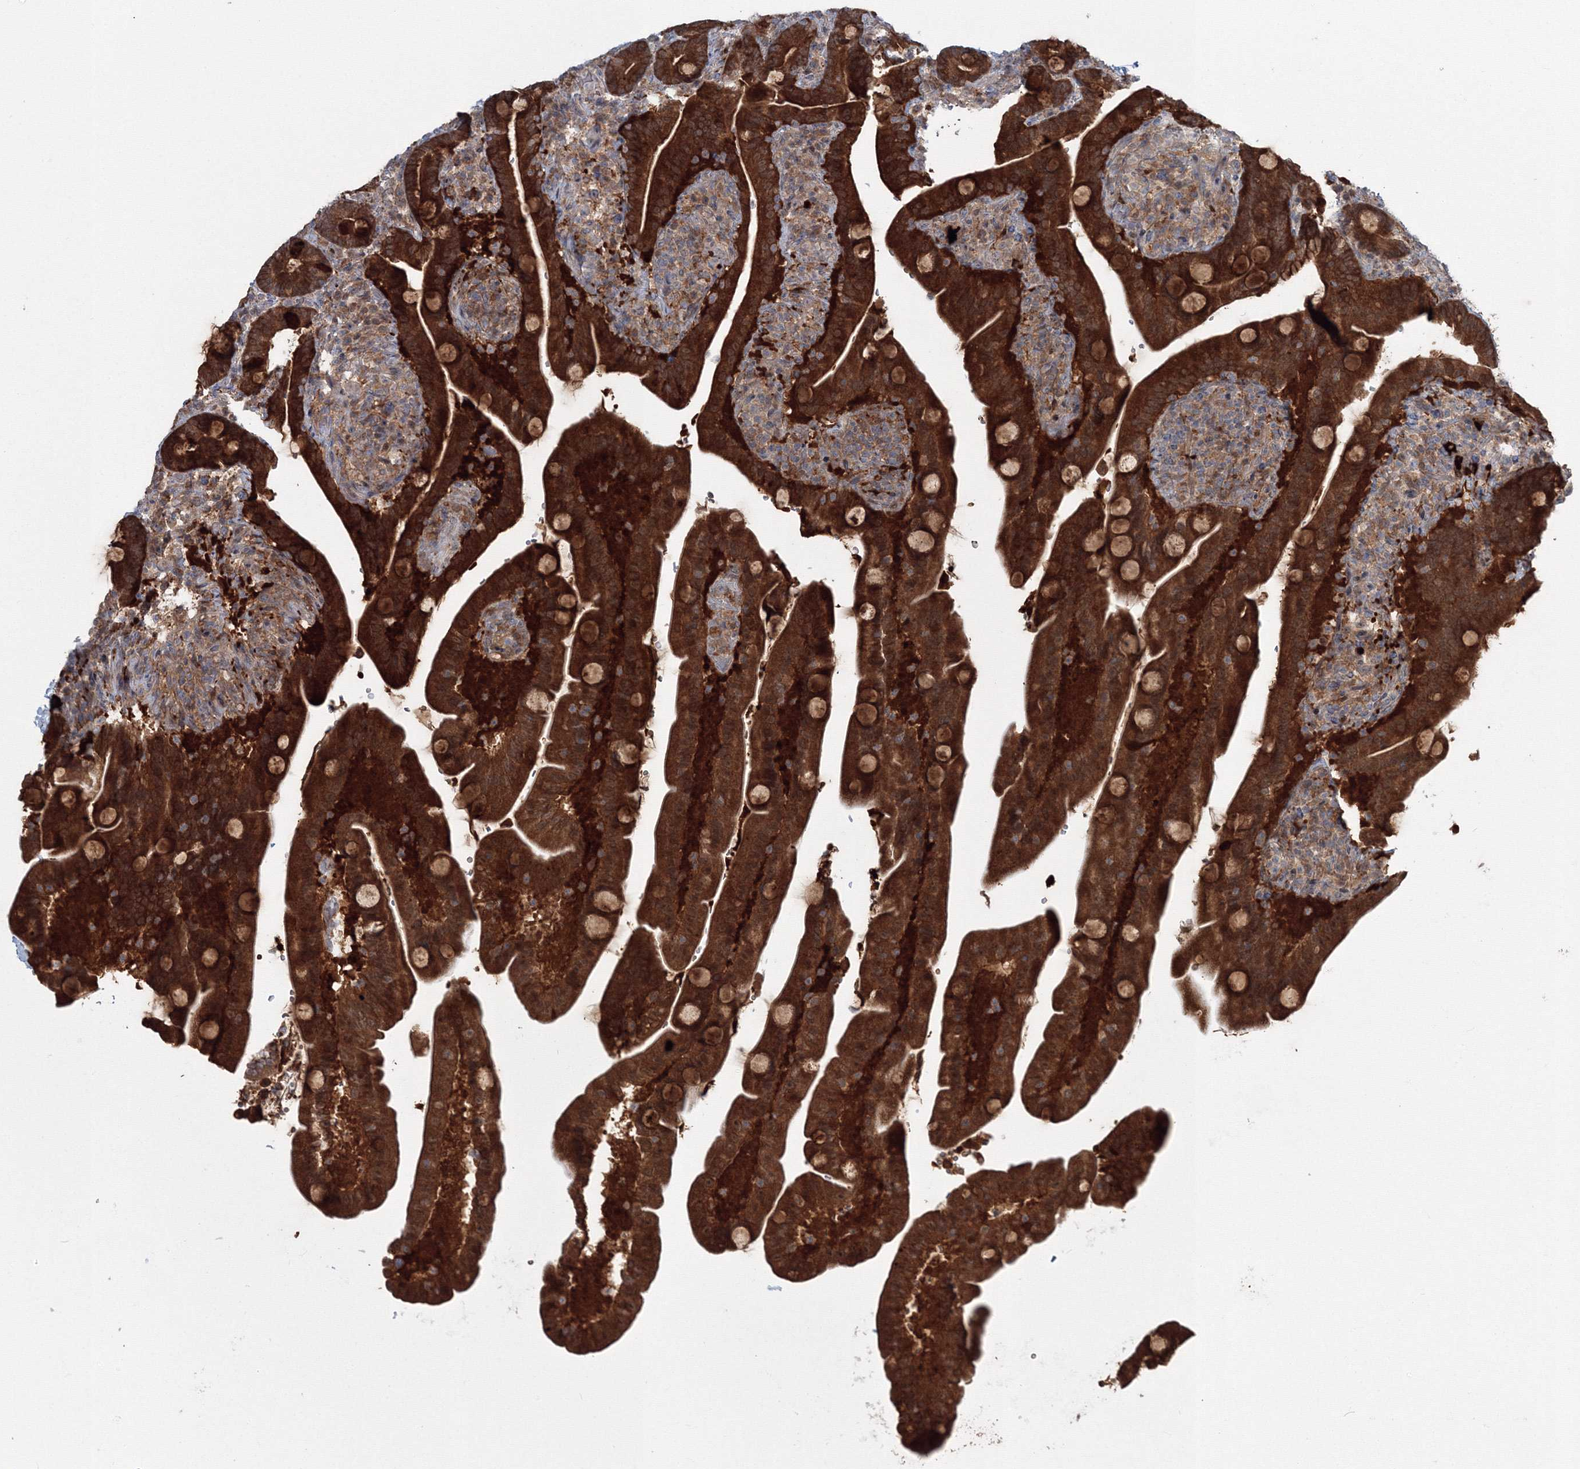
{"staining": {"intensity": "strong", "quantity": ">75%", "location": "cytoplasmic/membranous"}, "tissue": "duodenum", "cell_type": "Glandular cells", "image_type": "normal", "snomed": [{"axis": "morphology", "description": "Normal tissue, NOS"}, {"axis": "topography", "description": "Duodenum"}], "caption": "Immunohistochemical staining of normal human duodenum displays high levels of strong cytoplasmic/membranous positivity in about >75% of glandular cells.", "gene": "MKRN2", "patient": {"sex": "male", "age": 54}}